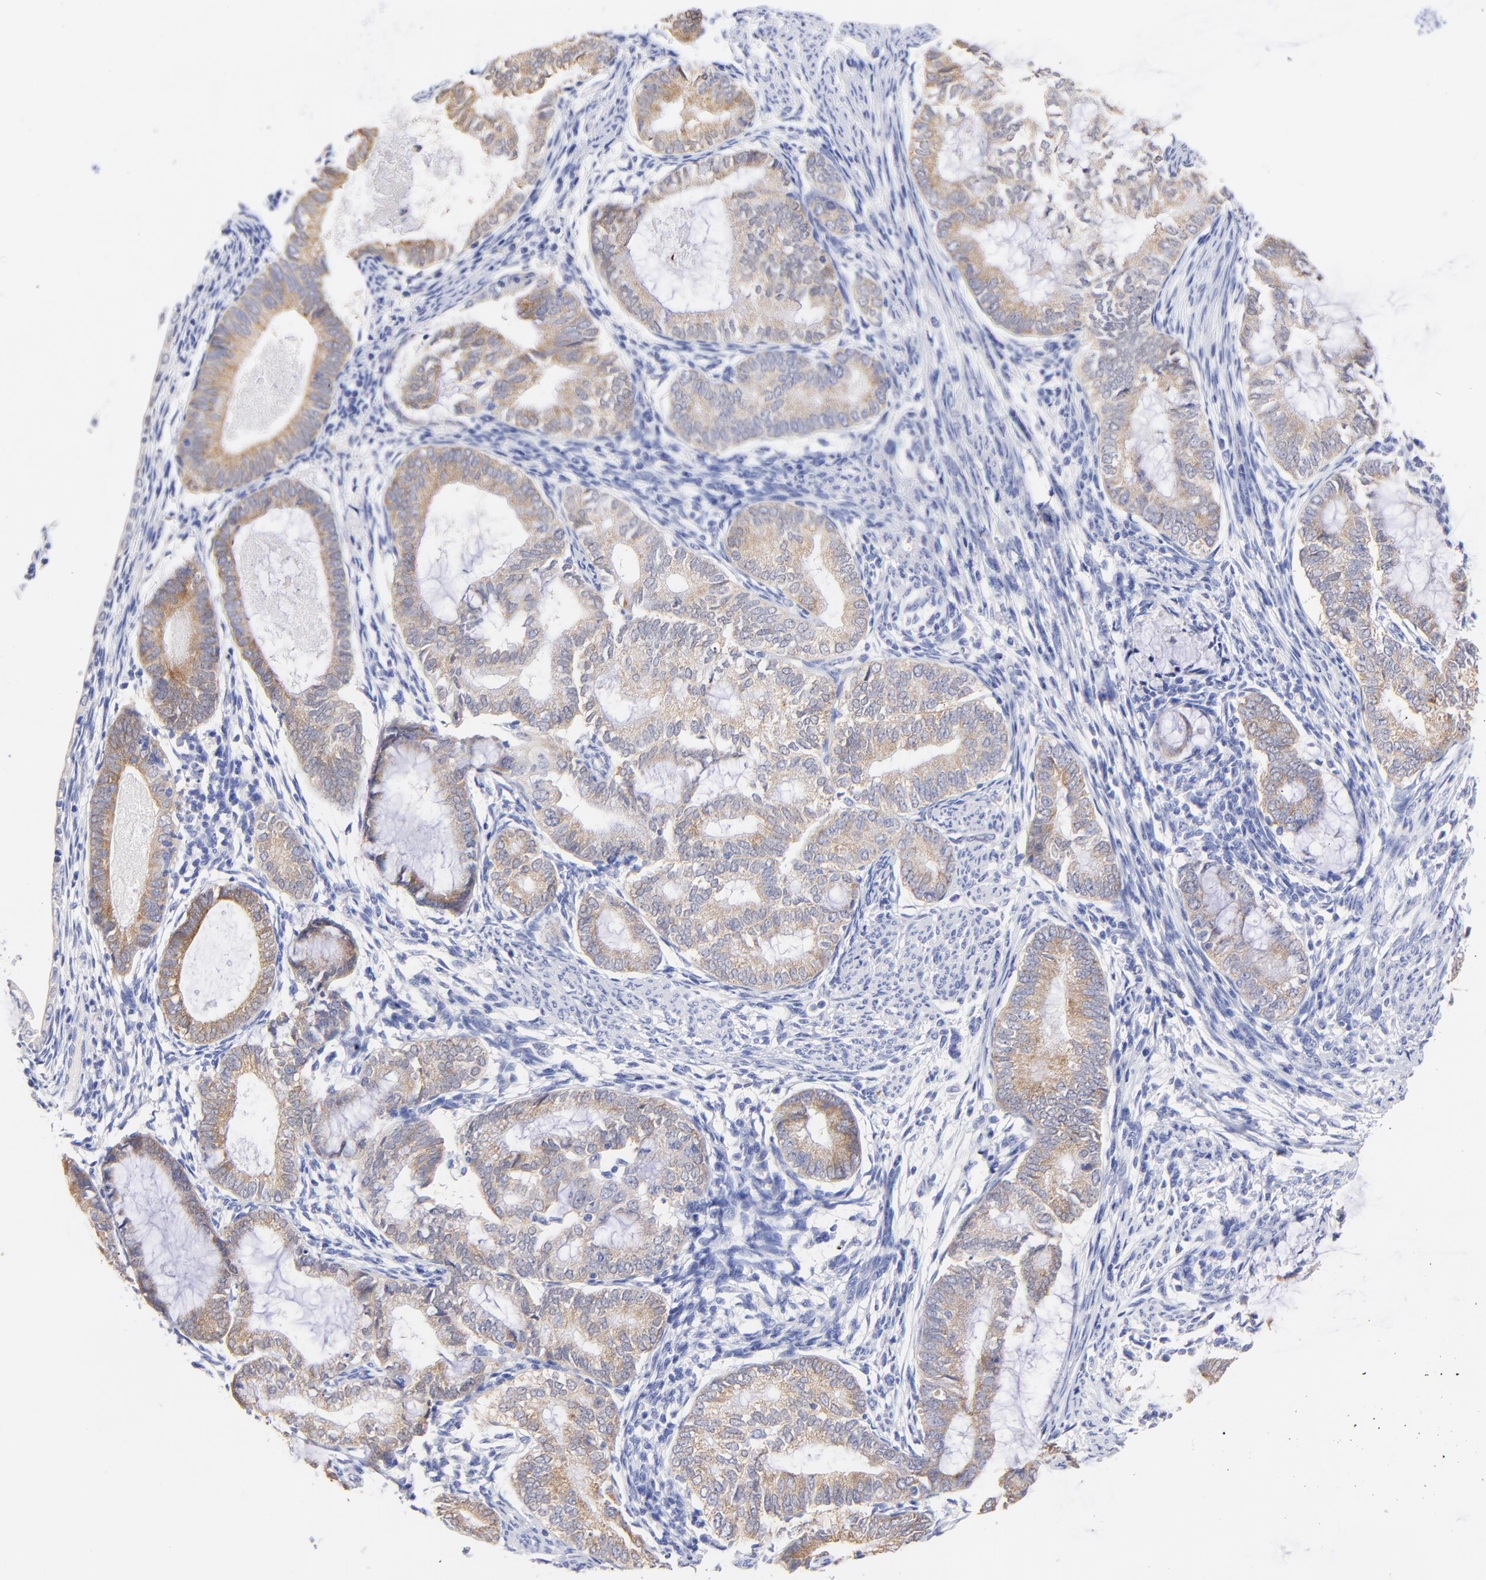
{"staining": {"intensity": "moderate", "quantity": ">75%", "location": "cytoplasmic/membranous"}, "tissue": "endometrial cancer", "cell_type": "Tumor cells", "image_type": "cancer", "snomed": [{"axis": "morphology", "description": "Adenocarcinoma, NOS"}, {"axis": "topography", "description": "Endometrium"}], "caption": "Immunohistochemical staining of human endometrial adenocarcinoma reveals moderate cytoplasmic/membranous protein positivity in about >75% of tumor cells.", "gene": "CFAP57", "patient": {"sex": "female", "age": 63}}